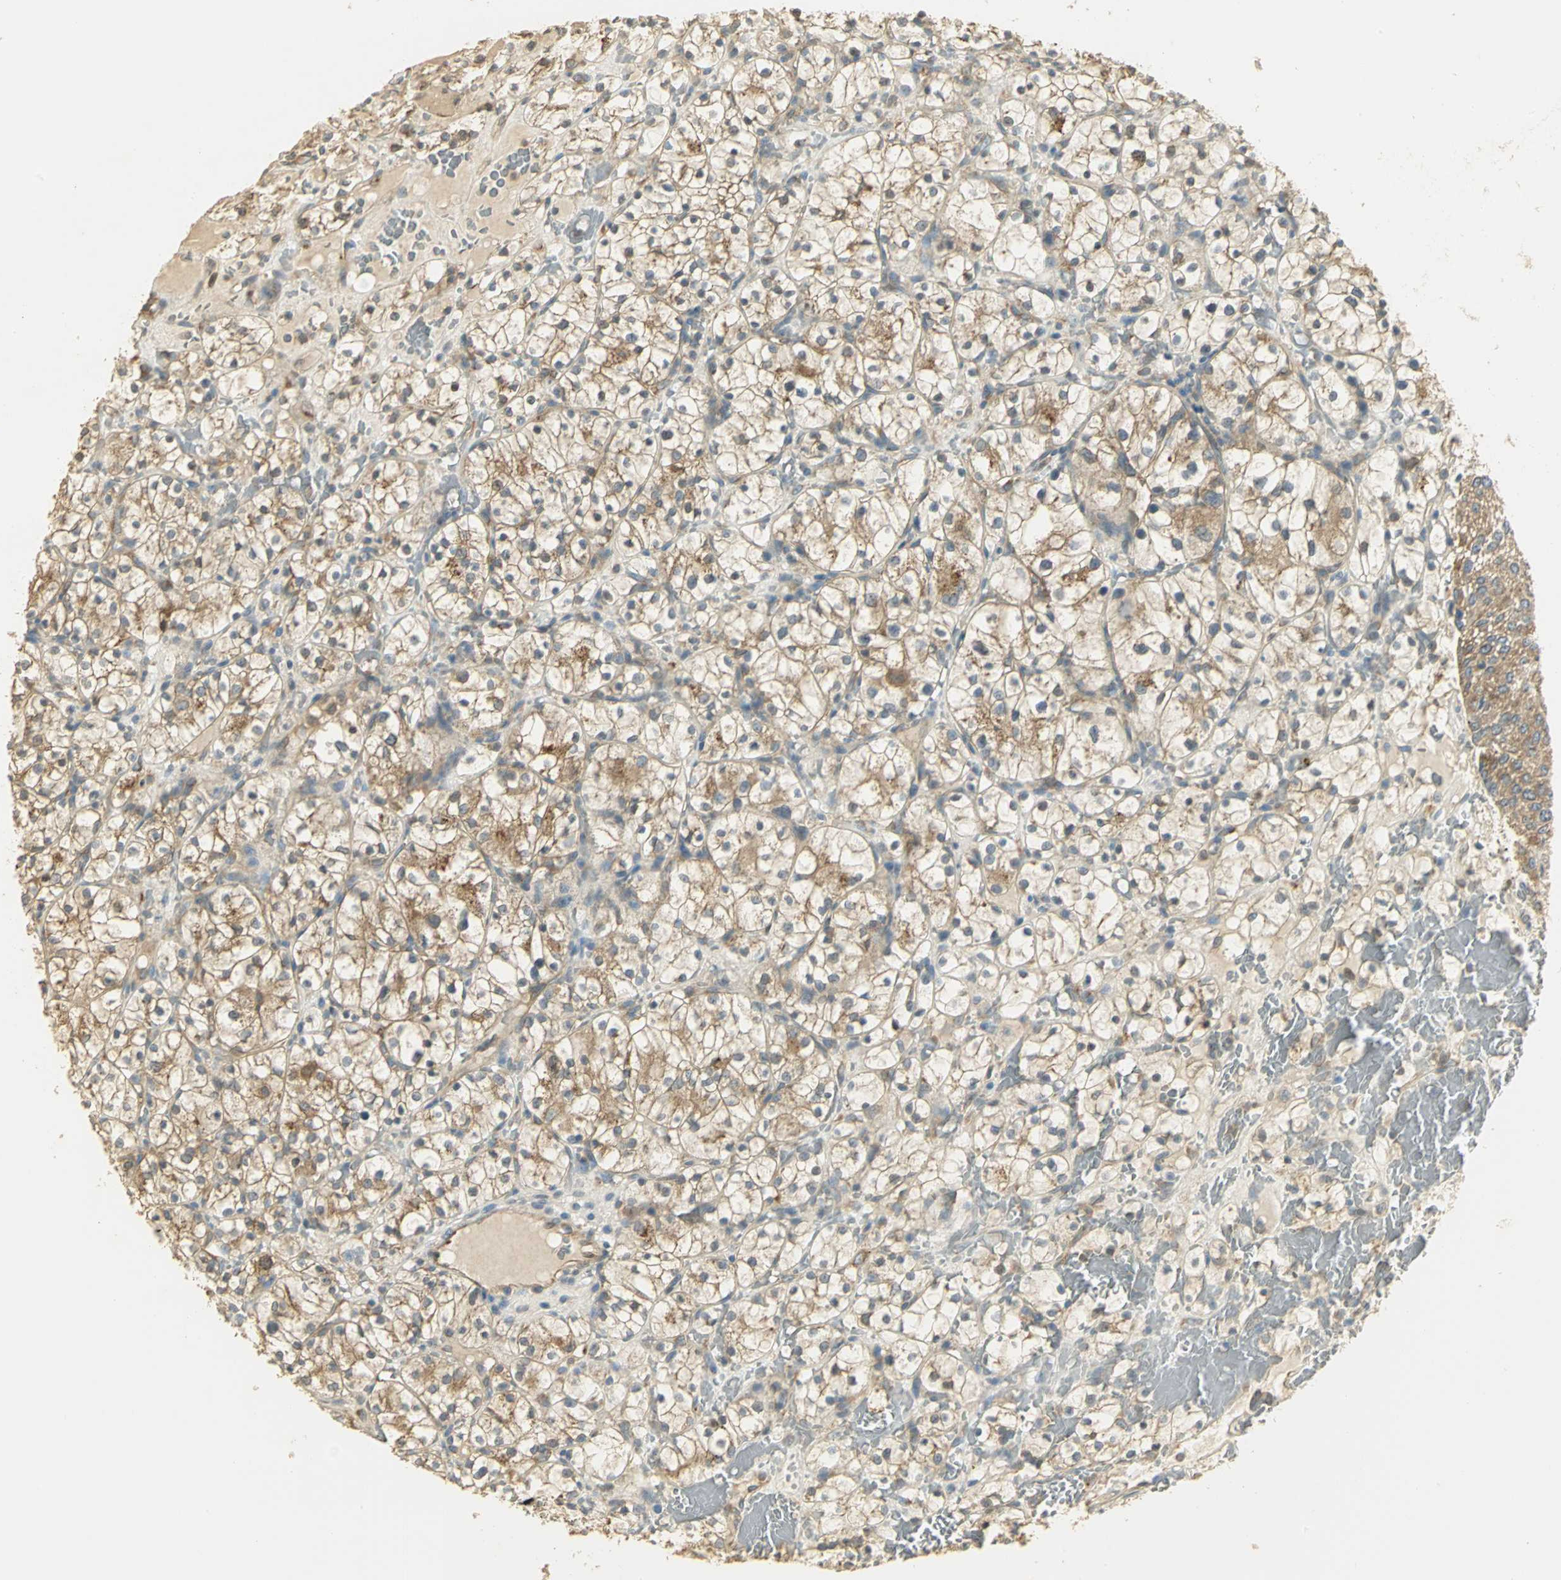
{"staining": {"intensity": "moderate", "quantity": ">75%", "location": "cytoplasmic/membranous"}, "tissue": "renal cancer", "cell_type": "Tumor cells", "image_type": "cancer", "snomed": [{"axis": "morphology", "description": "Adenocarcinoma, NOS"}, {"axis": "topography", "description": "Kidney"}], "caption": "Protein expression by IHC demonstrates moderate cytoplasmic/membranous expression in approximately >75% of tumor cells in renal cancer.", "gene": "RARS1", "patient": {"sex": "female", "age": 60}}